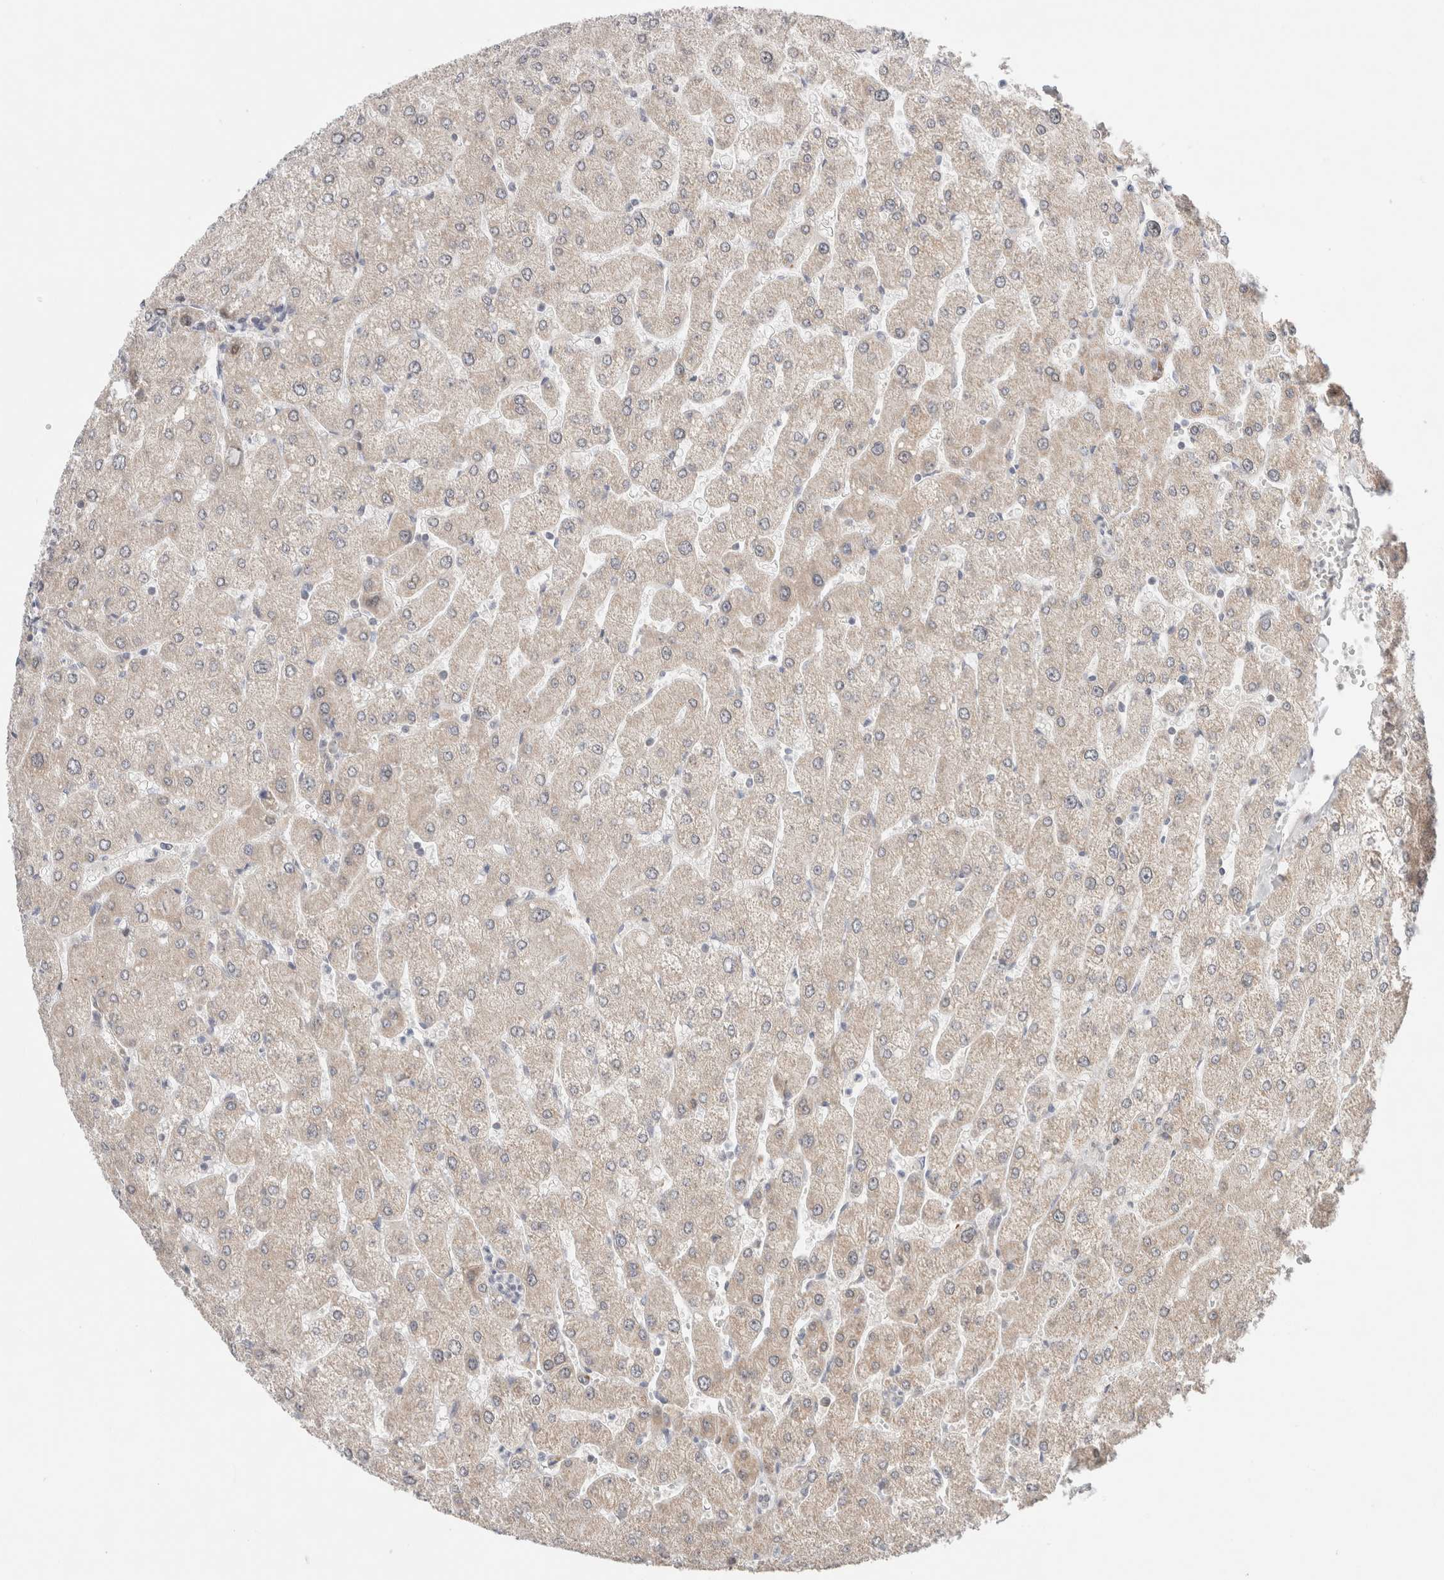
{"staining": {"intensity": "negative", "quantity": "none", "location": "none"}, "tissue": "liver", "cell_type": "Cholangiocytes", "image_type": "normal", "snomed": [{"axis": "morphology", "description": "Normal tissue, NOS"}, {"axis": "topography", "description": "Liver"}], "caption": "A high-resolution image shows immunohistochemistry staining of benign liver, which displays no significant expression in cholangiocytes. (IHC, brightfield microscopy, high magnification).", "gene": "ERI3", "patient": {"sex": "male", "age": 55}}